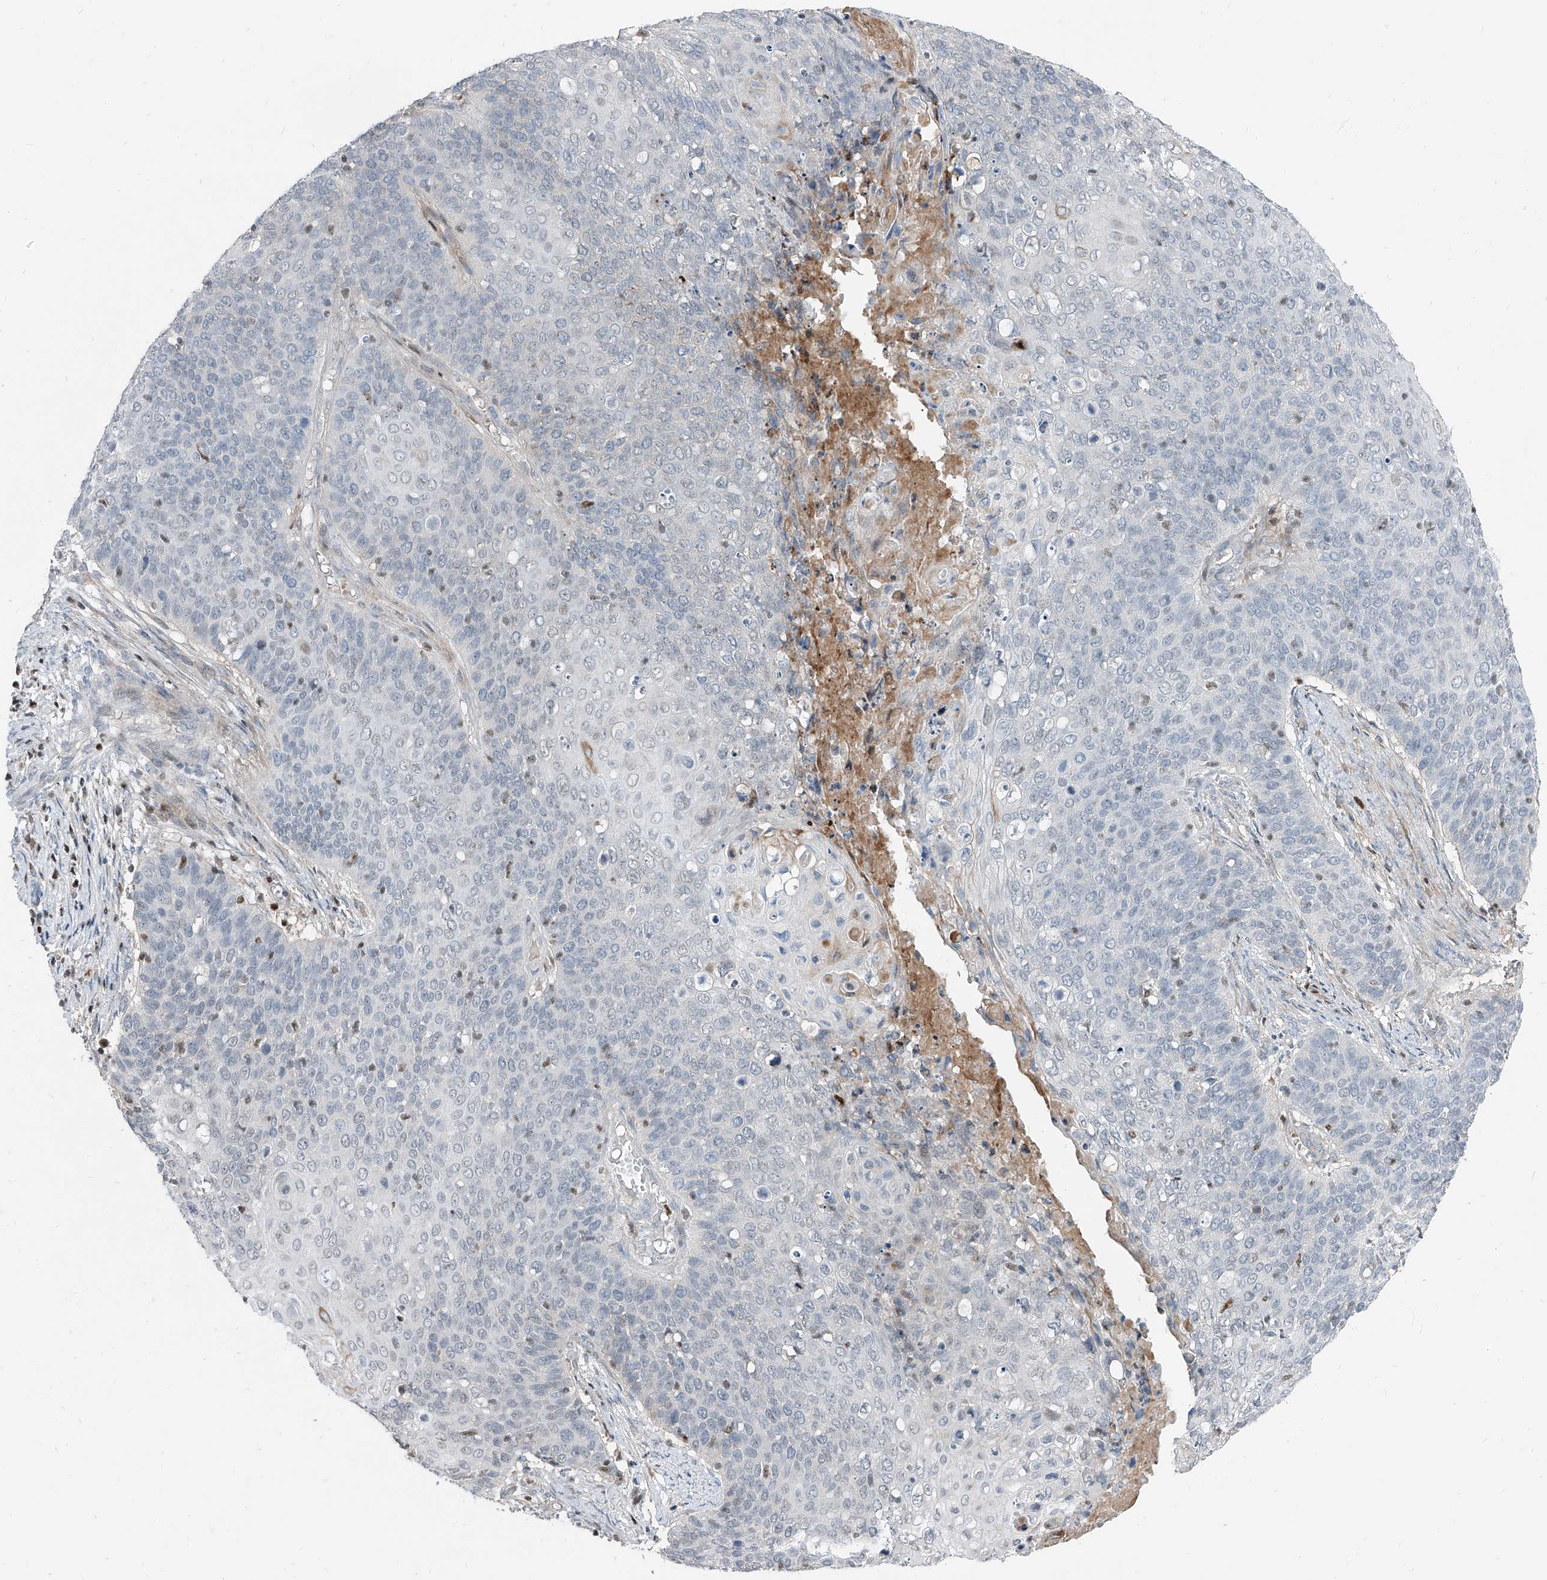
{"staining": {"intensity": "negative", "quantity": "none", "location": "none"}, "tissue": "cervical cancer", "cell_type": "Tumor cells", "image_type": "cancer", "snomed": [{"axis": "morphology", "description": "Squamous cell carcinoma, NOS"}, {"axis": "topography", "description": "Cervix"}], "caption": "IHC micrograph of neoplastic tissue: squamous cell carcinoma (cervical) stained with DAB (3,3'-diaminobenzidine) reveals no significant protein expression in tumor cells.", "gene": "HOXA3", "patient": {"sex": "female", "age": 39}}